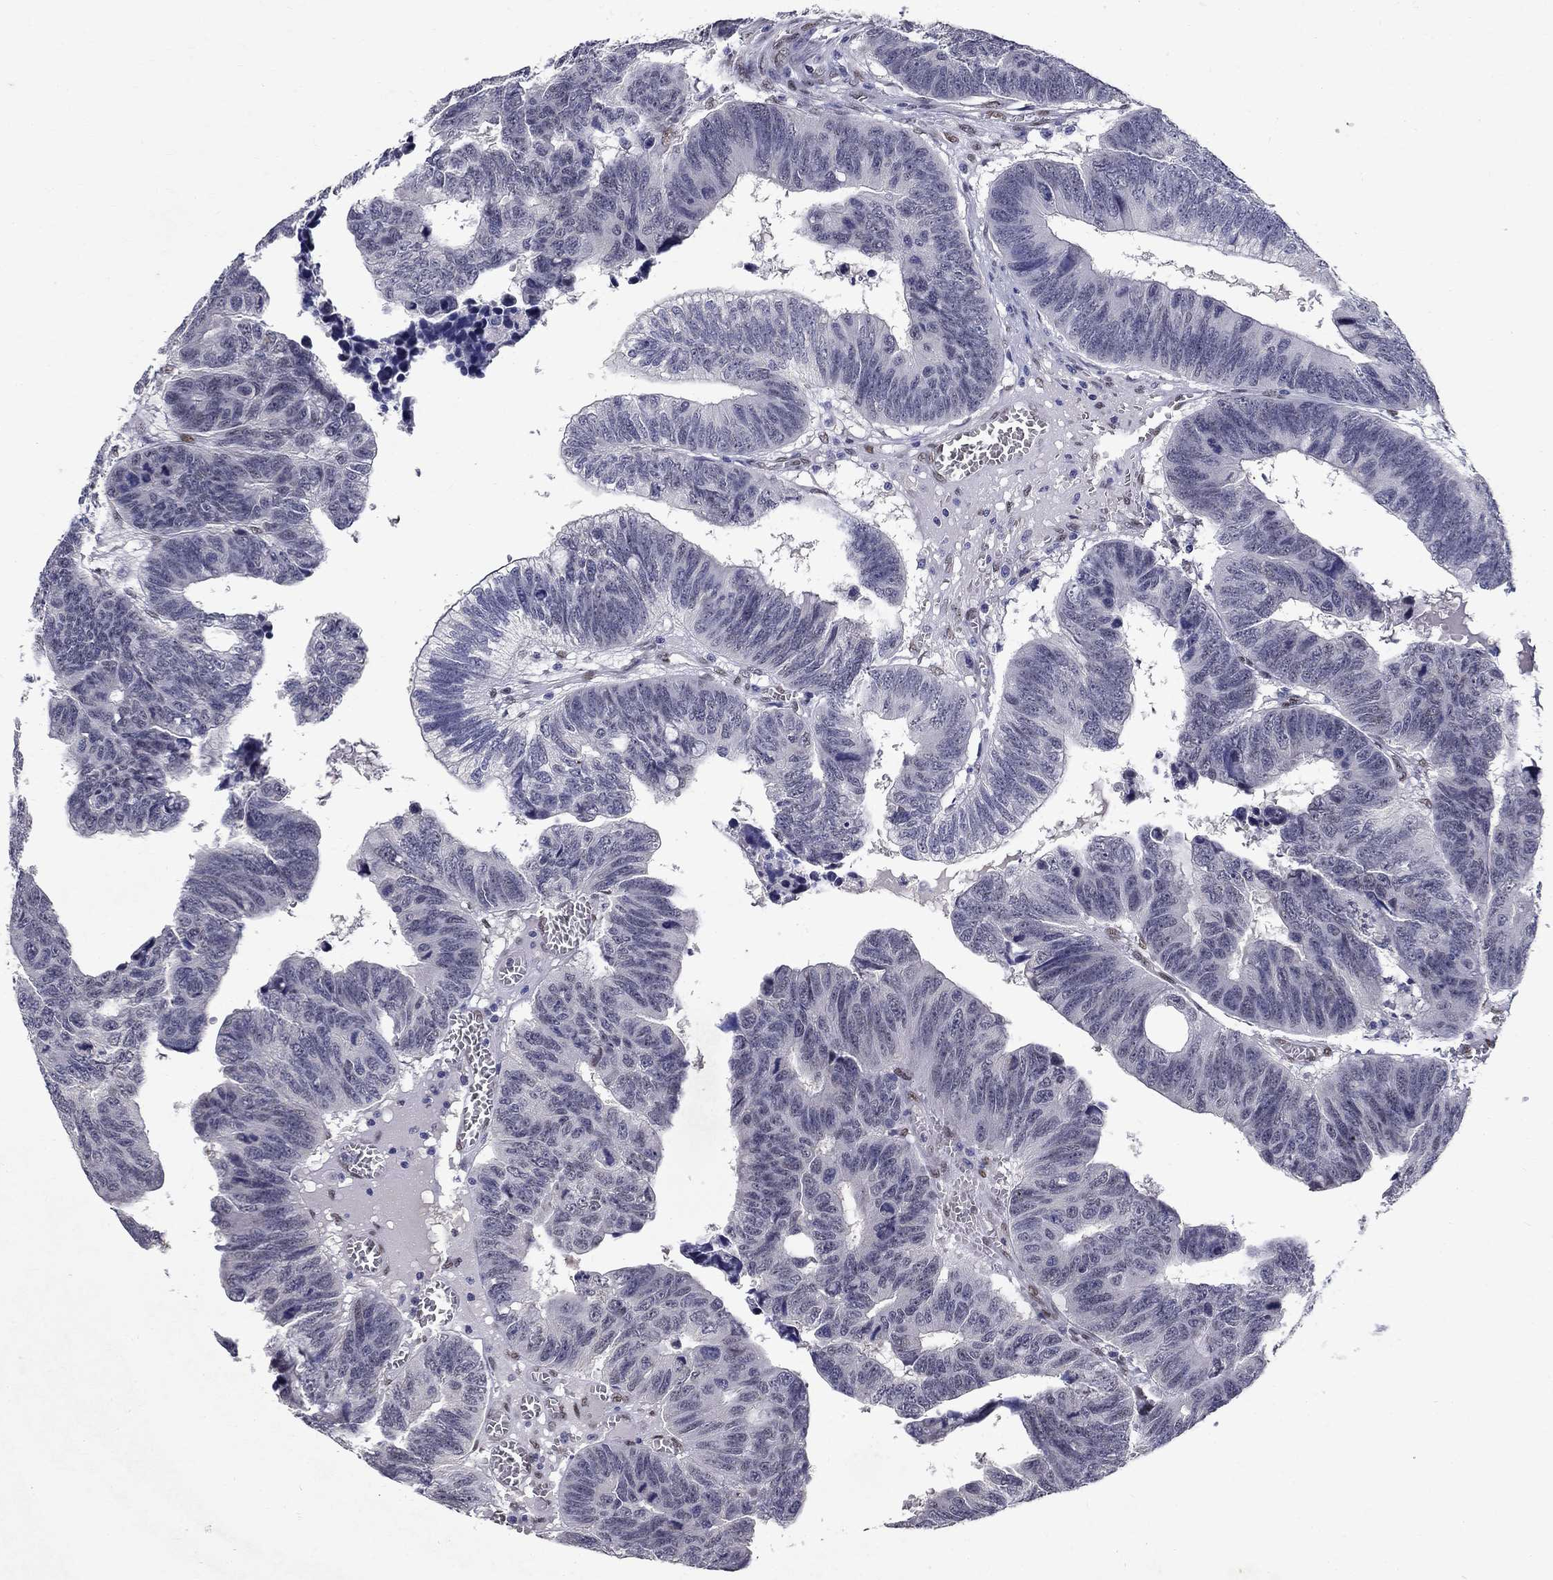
{"staining": {"intensity": "negative", "quantity": "none", "location": "none"}, "tissue": "colorectal cancer", "cell_type": "Tumor cells", "image_type": "cancer", "snomed": [{"axis": "morphology", "description": "Adenocarcinoma, NOS"}, {"axis": "topography", "description": "Appendix"}, {"axis": "topography", "description": "Colon"}, {"axis": "topography", "description": "Cecum"}, {"axis": "topography", "description": "Colon asc"}], "caption": "IHC image of human adenocarcinoma (colorectal) stained for a protein (brown), which reveals no expression in tumor cells. (DAB immunohistochemistry (IHC) with hematoxylin counter stain).", "gene": "RBFOX1", "patient": {"sex": "female", "age": 85}}